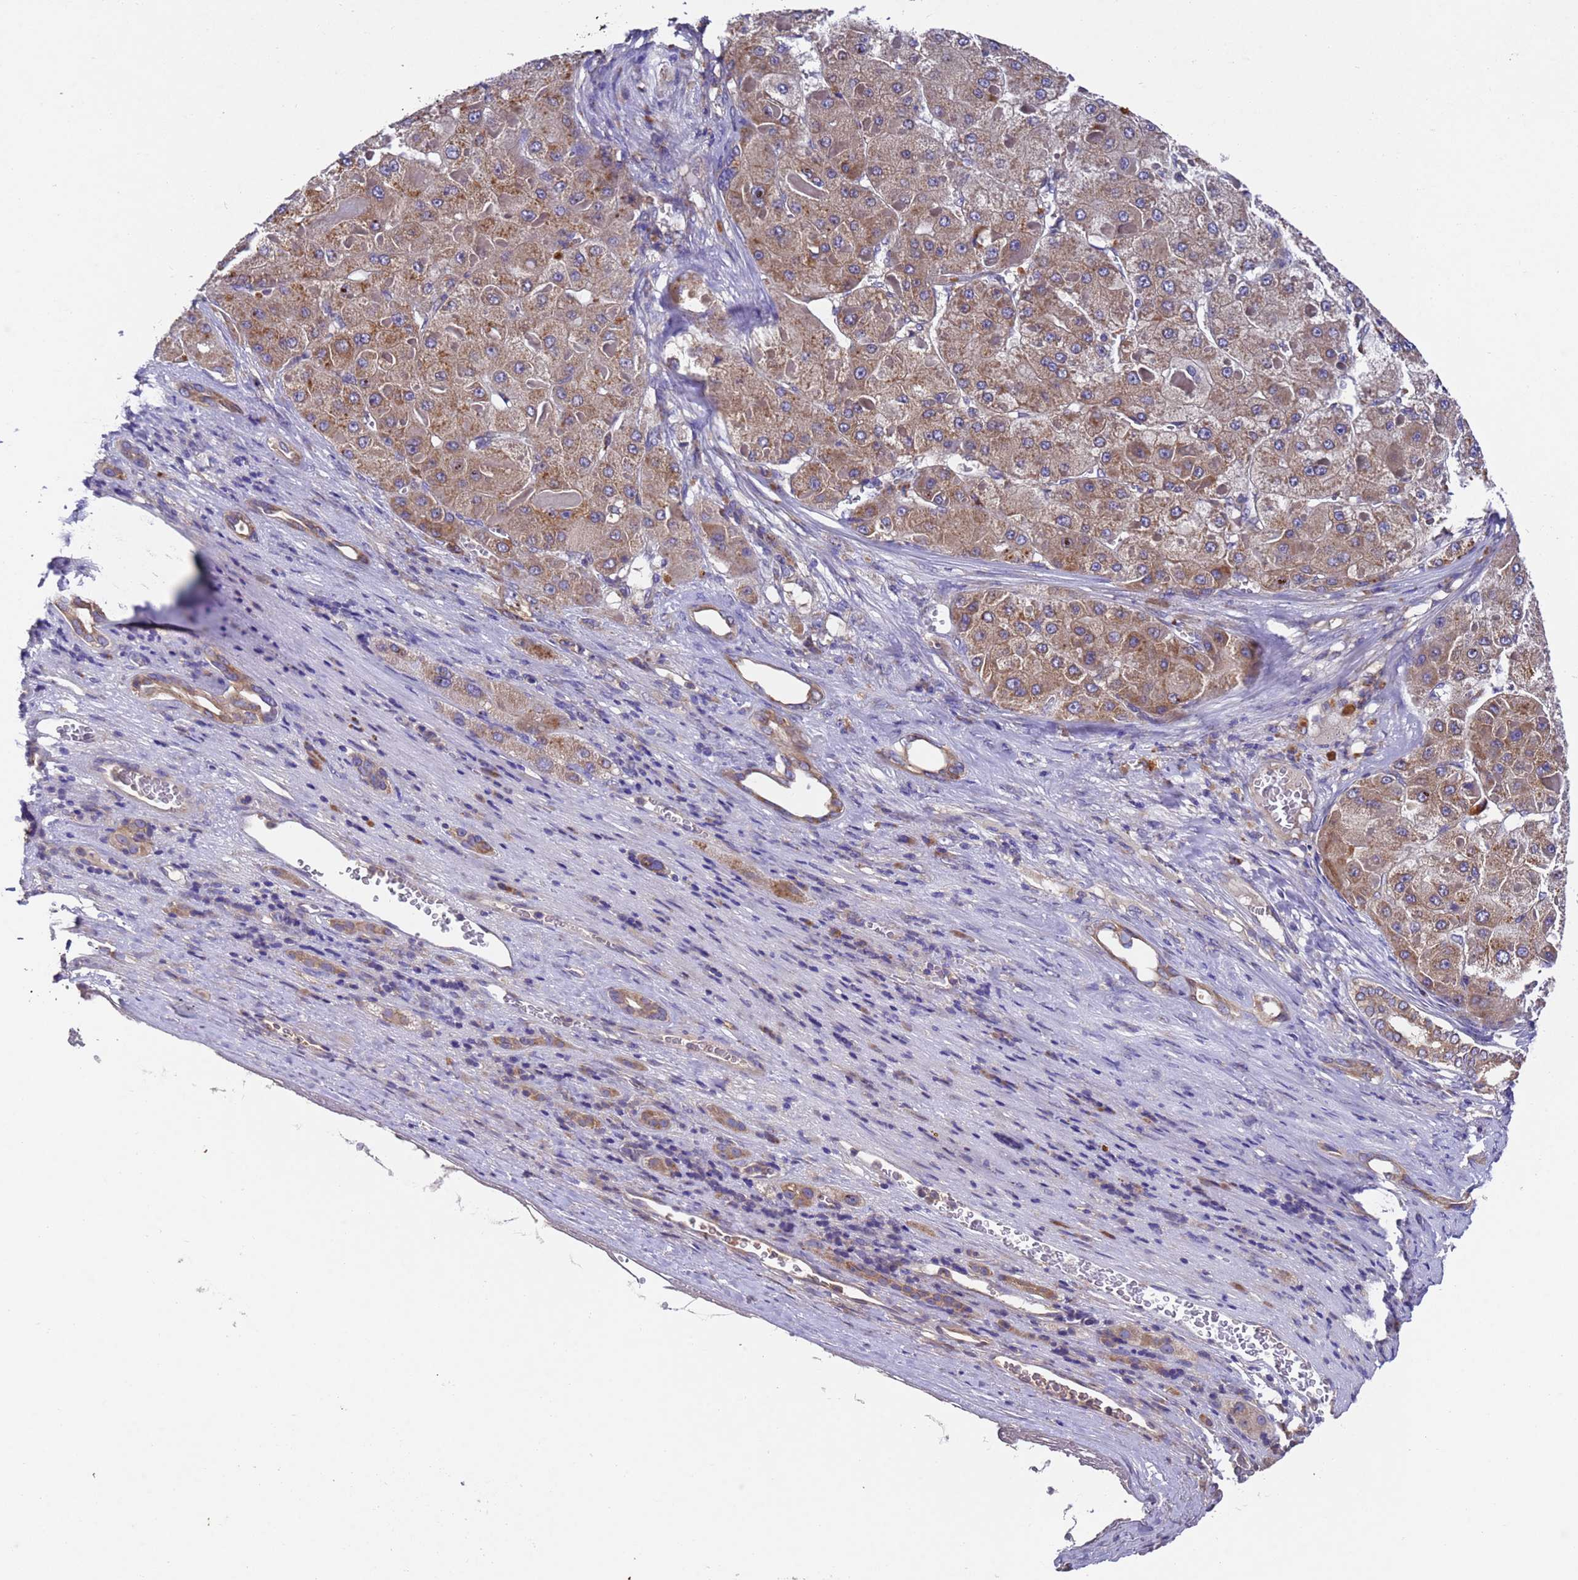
{"staining": {"intensity": "moderate", "quantity": ">75%", "location": "cytoplasmic/membranous"}, "tissue": "liver cancer", "cell_type": "Tumor cells", "image_type": "cancer", "snomed": [{"axis": "morphology", "description": "Carcinoma, Hepatocellular, NOS"}, {"axis": "topography", "description": "Liver"}], "caption": "This is a micrograph of IHC staining of liver hepatocellular carcinoma, which shows moderate positivity in the cytoplasmic/membranous of tumor cells.", "gene": "DCAF12L2", "patient": {"sex": "female", "age": 73}}